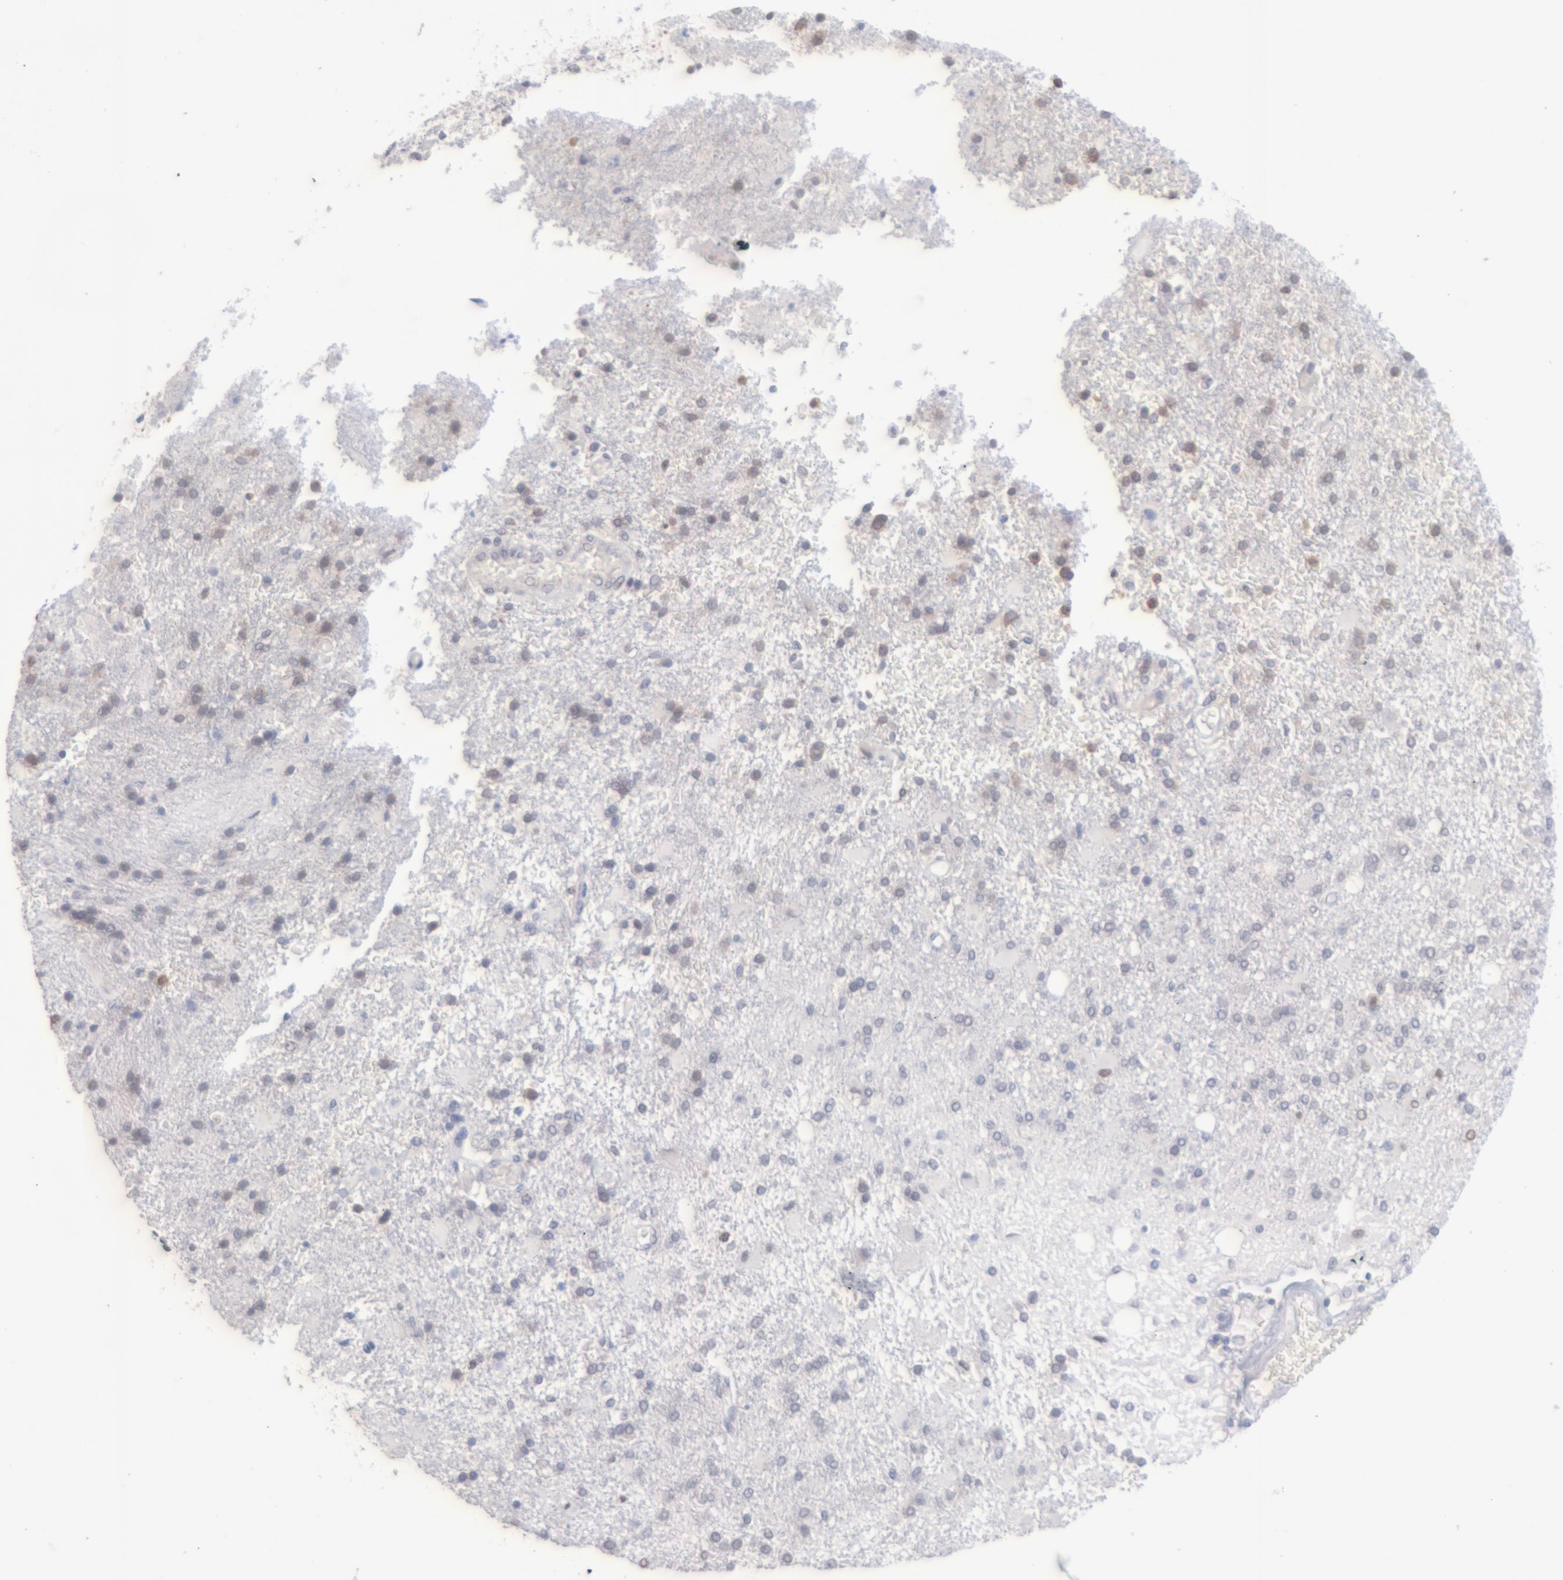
{"staining": {"intensity": "weak", "quantity": "25%-75%", "location": "cytoplasmic/membranous"}, "tissue": "glioma", "cell_type": "Tumor cells", "image_type": "cancer", "snomed": [{"axis": "morphology", "description": "Glioma, malignant, High grade"}, {"axis": "topography", "description": "Cerebral cortex"}], "caption": "A high-resolution photomicrograph shows immunohistochemistry (IHC) staining of glioma, which shows weak cytoplasmic/membranous expression in about 25%-75% of tumor cells.", "gene": "MGAM", "patient": {"sex": "male", "age": 79}}